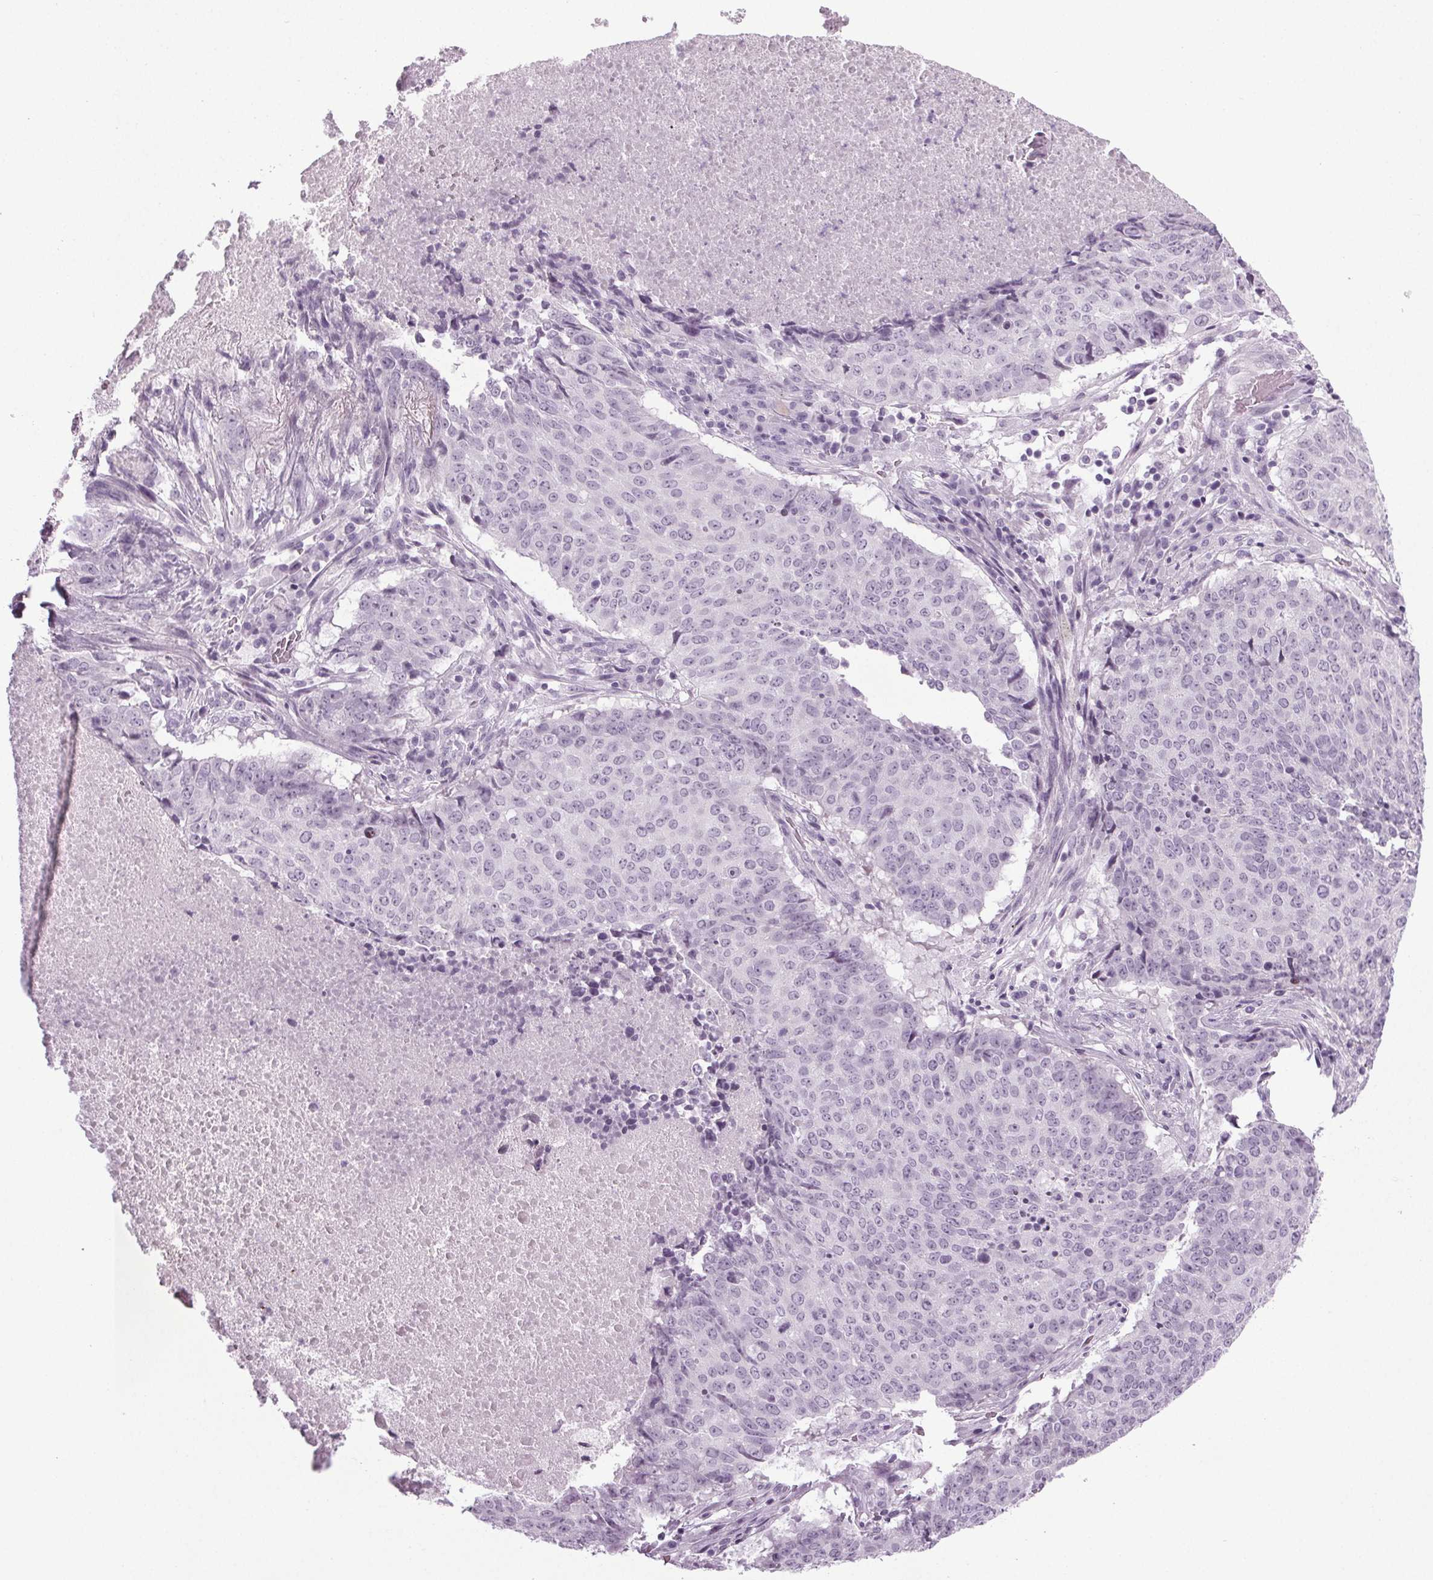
{"staining": {"intensity": "negative", "quantity": "none", "location": "none"}, "tissue": "lung cancer", "cell_type": "Tumor cells", "image_type": "cancer", "snomed": [{"axis": "morphology", "description": "Normal tissue, NOS"}, {"axis": "morphology", "description": "Squamous cell carcinoma, NOS"}, {"axis": "topography", "description": "Bronchus"}, {"axis": "topography", "description": "Lung"}], "caption": "IHC of lung squamous cell carcinoma reveals no staining in tumor cells.", "gene": "IGF2BP1", "patient": {"sex": "male", "age": 64}}